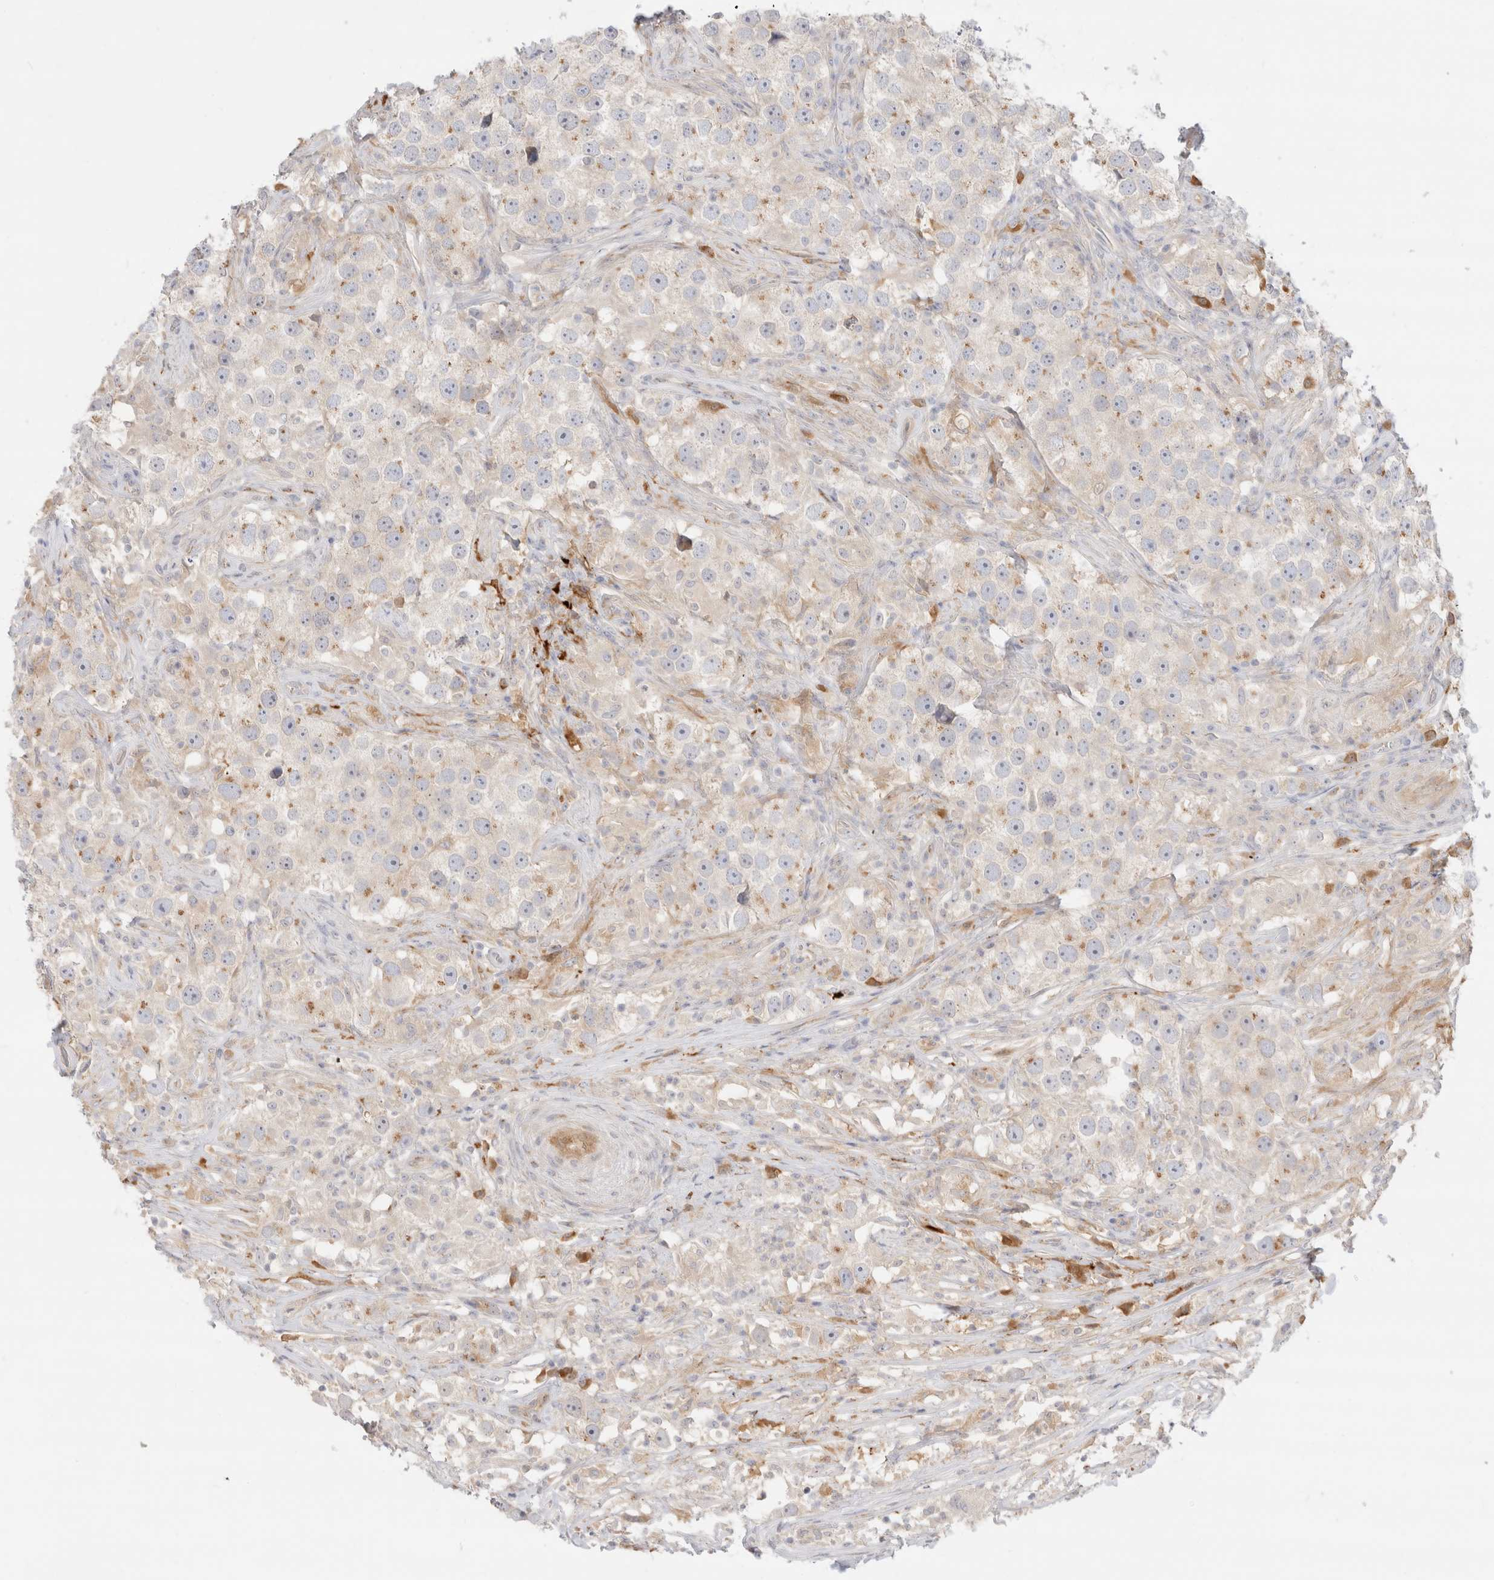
{"staining": {"intensity": "weak", "quantity": "25%-75%", "location": "cytoplasmic/membranous"}, "tissue": "testis cancer", "cell_type": "Tumor cells", "image_type": "cancer", "snomed": [{"axis": "morphology", "description": "Seminoma, NOS"}, {"axis": "topography", "description": "Testis"}], "caption": "This image exhibits immunohistochemistry staining of human seminoma (testis), with low weak cytoplasmic/membranous positivity in approximately 25%-75% of tumor cells.", "gene": "EFCAB13", "patient": {"sex": "male", "age": 49}}